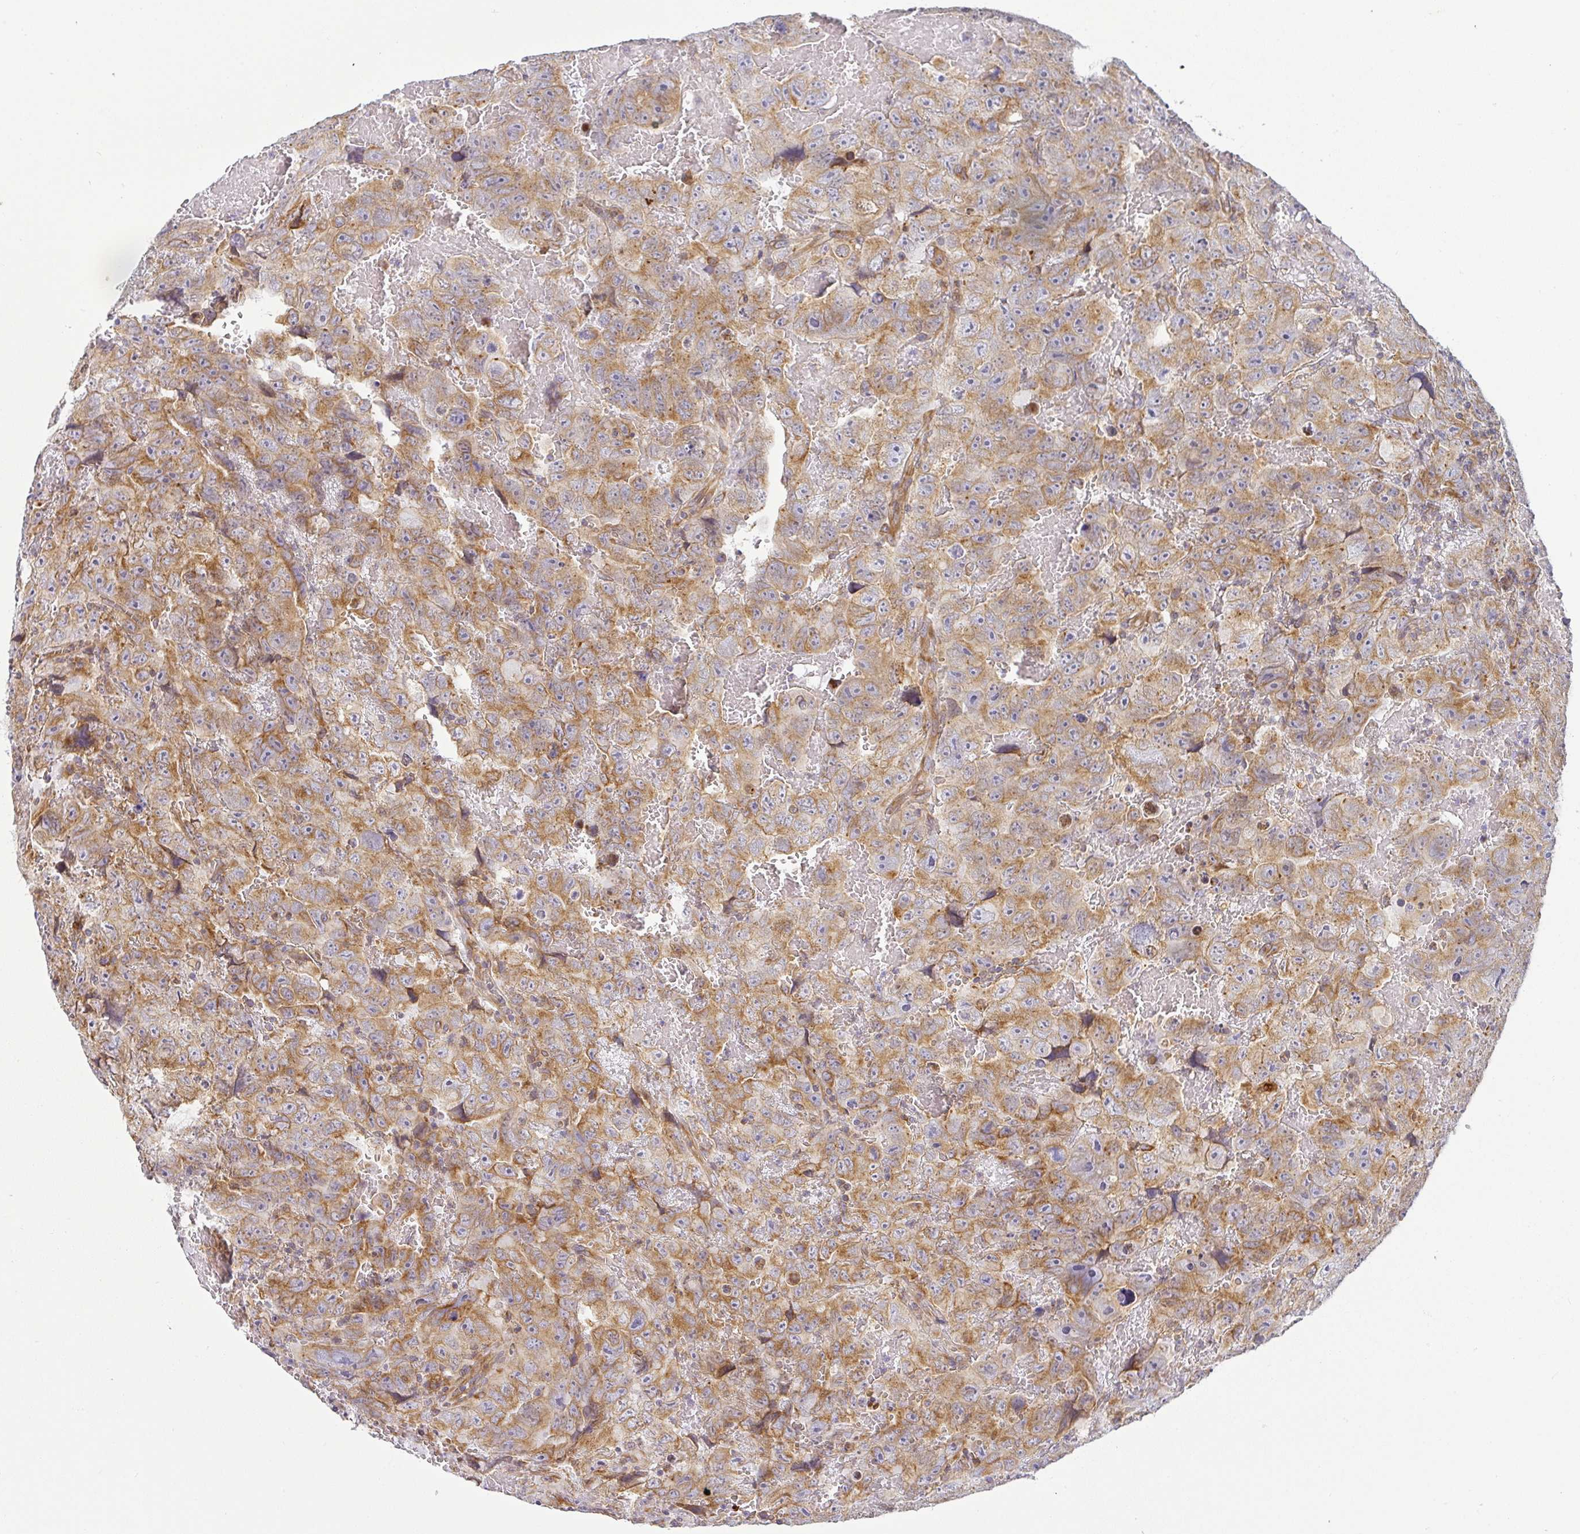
{"staining": {"intensity": "moderate", "quantity": ">75%", "location": "cytoplasmic/membranous"}, "tissue": "testis cancer", "cell_type": "Tumor cells", "image_type": "cancer", "snomed": [{"axis": "morphology", "description": "Carcinoma, Embryonal, NOS"}, {"axis": "topography", "description": "Testis"}], "caption": "Immunohistochemistry (IHC) histopathology image of neoplastic tissue: testis cancer stained using immunohistochemistry (IHC) exhibits medium levels of moderate protein expression localized specifically in the cytoplasmic/membranous of tumor cells, appearing as a cytoplasmic/membranous brown color.", "gene": "DERL2", "patient": {"sex": "male", "age": 45}}